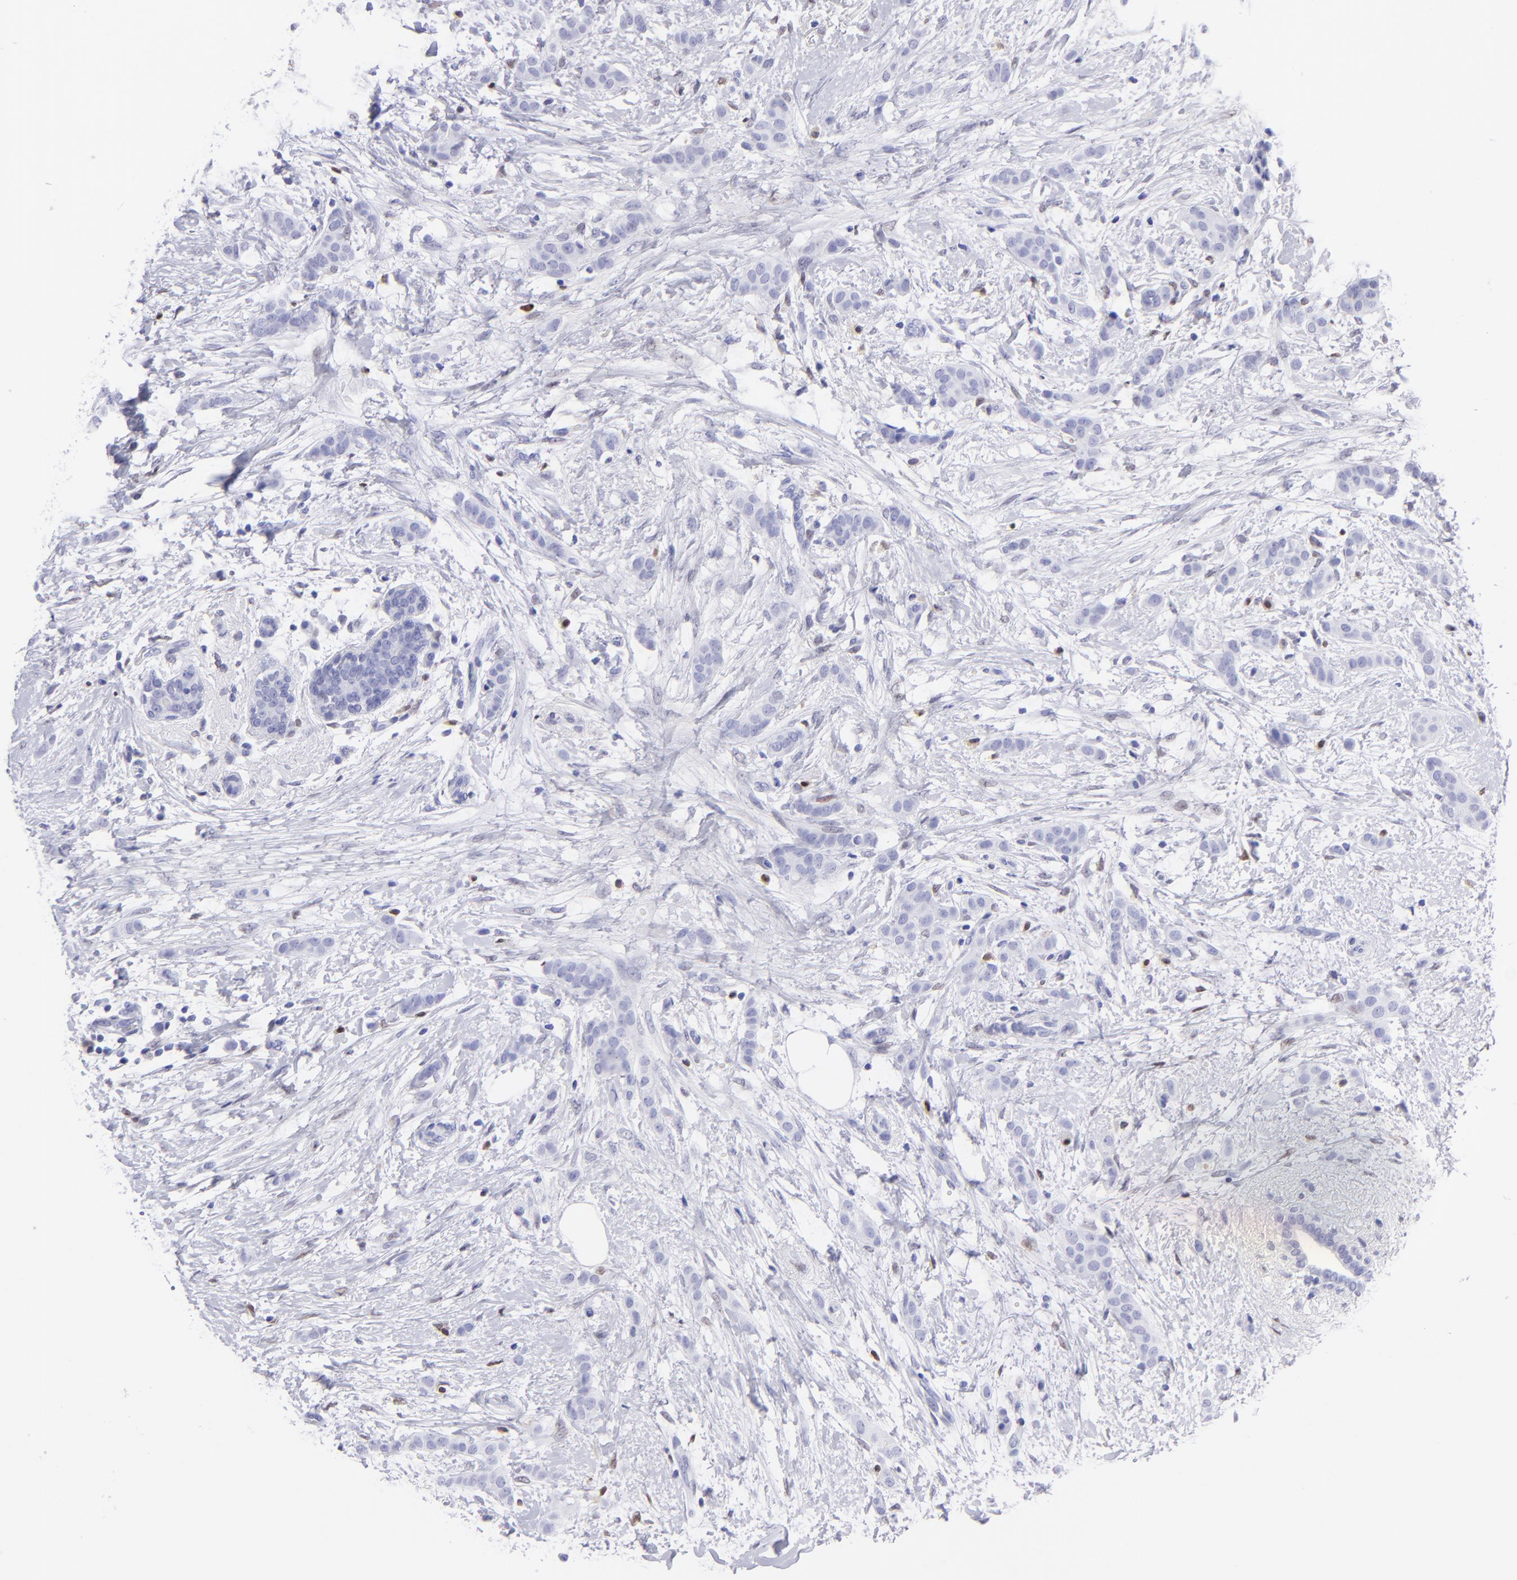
{"staining": {"intensity": "negative", "quantity": "none", "location": "none"}, "tissue": "breast cancer", "cell_type": "Tumor cells", "image_type": "cancer", "snomed": [{"axis": "morphology", "description": "Lobular carcinoma"}, {"axis": "topography", "description": "Breast"}], "caption": "Immunohistochemical staining of human lobular carcinoma (breast) exhibits no significant staining in tumor cells.", "gene": "MITF", "patient": {"sex": "female", "age": 55}}